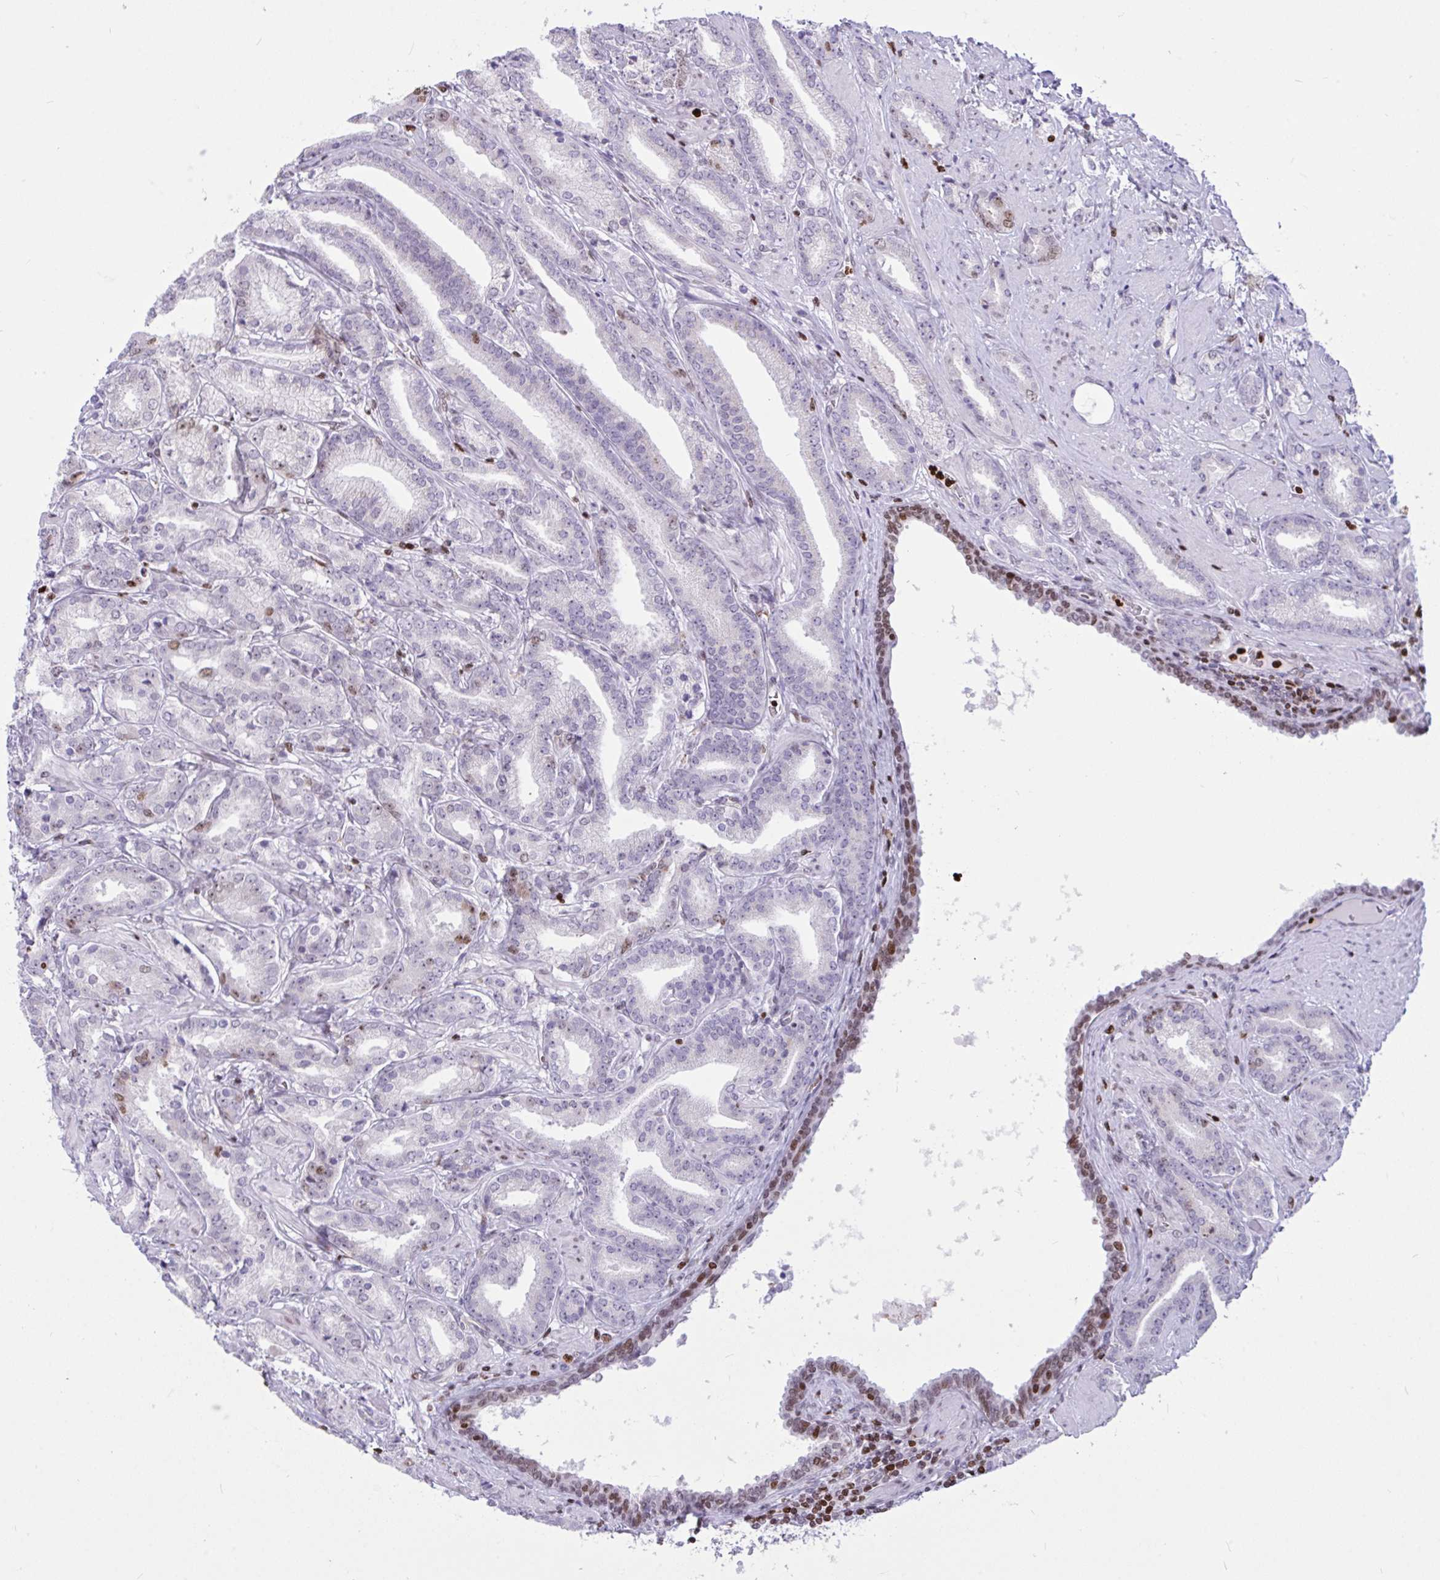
{"staining": {"intensity": "moderate", "quantity": "<25%", "location": "nuclear"}, "tissue": "prostate cancer", "cell_type": "Tumor cells", "image_type": "cancer", "snomed": [{"axis": "morphology", "description": "Adenocarcinoma, High grade"}, {"axis": "topography", "description": "Prostate"}], "caption": "An image of prostate cancer (adenocarcinoma (high-grade)) stained for a protein reveals moderate nuclear brown staining in tumor cells.", "gene": "HMGB2", "patient": {"sex": "male", "age": 56}}